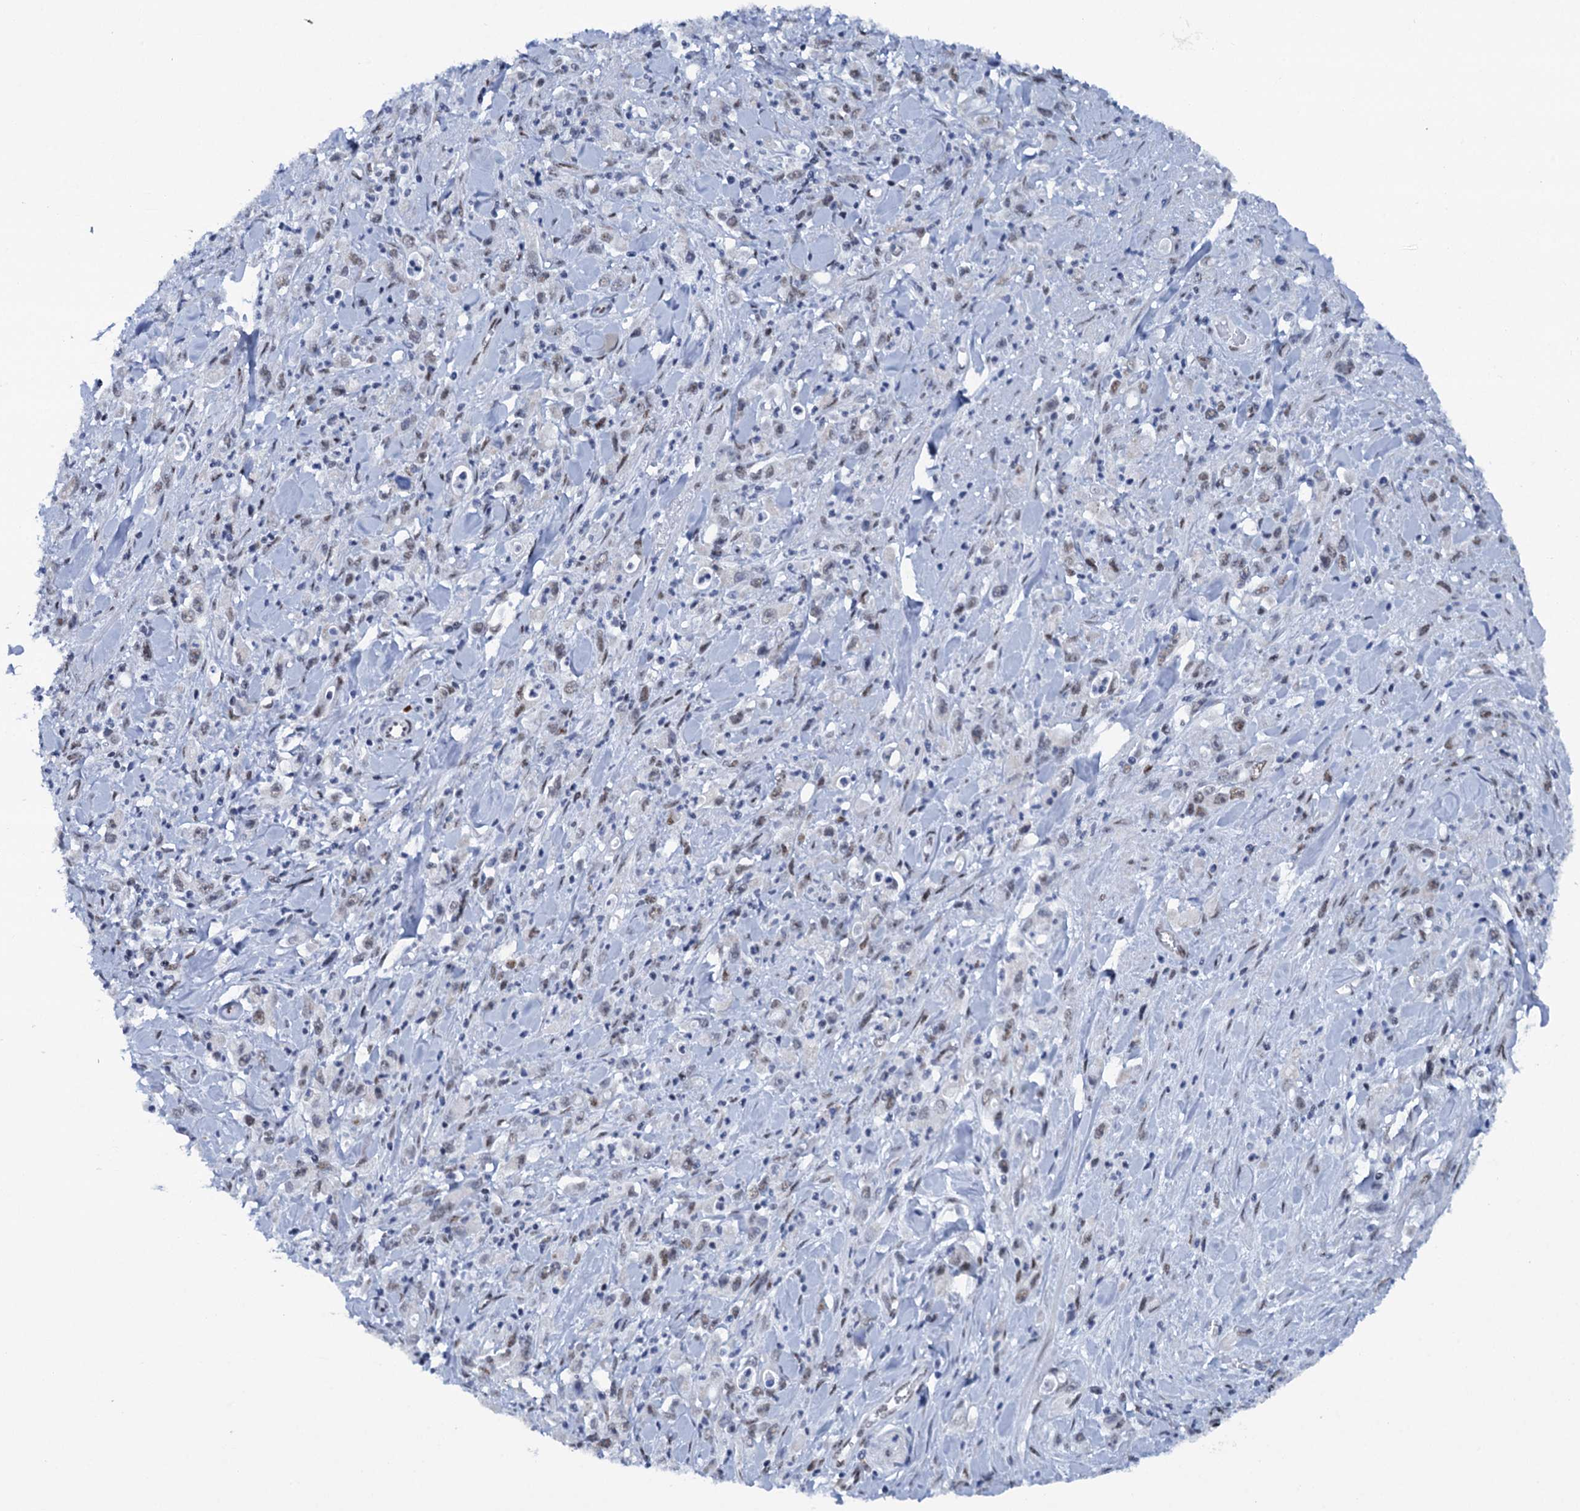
{"staining": {"intensity": "moderate", "quantity": ">75%", "location": "nuclear"}, "tissue": "stomach cancer", "cell_type": "Tumor cells", "image_type": "cancer", "snomed": [{"axis": "morphology", "description": "Adenocarcinoma, NOS"}, {"axis": "topography", "description": "Stomach, lower"}], "caption": "There is medium levels of moderate nuclear expression in tumor cells of stomach cancer, as demonstrated by immunohistochemical staining (brown color).", "gene": "SREK1", "patient": {"sex": "female", "age": 43}}